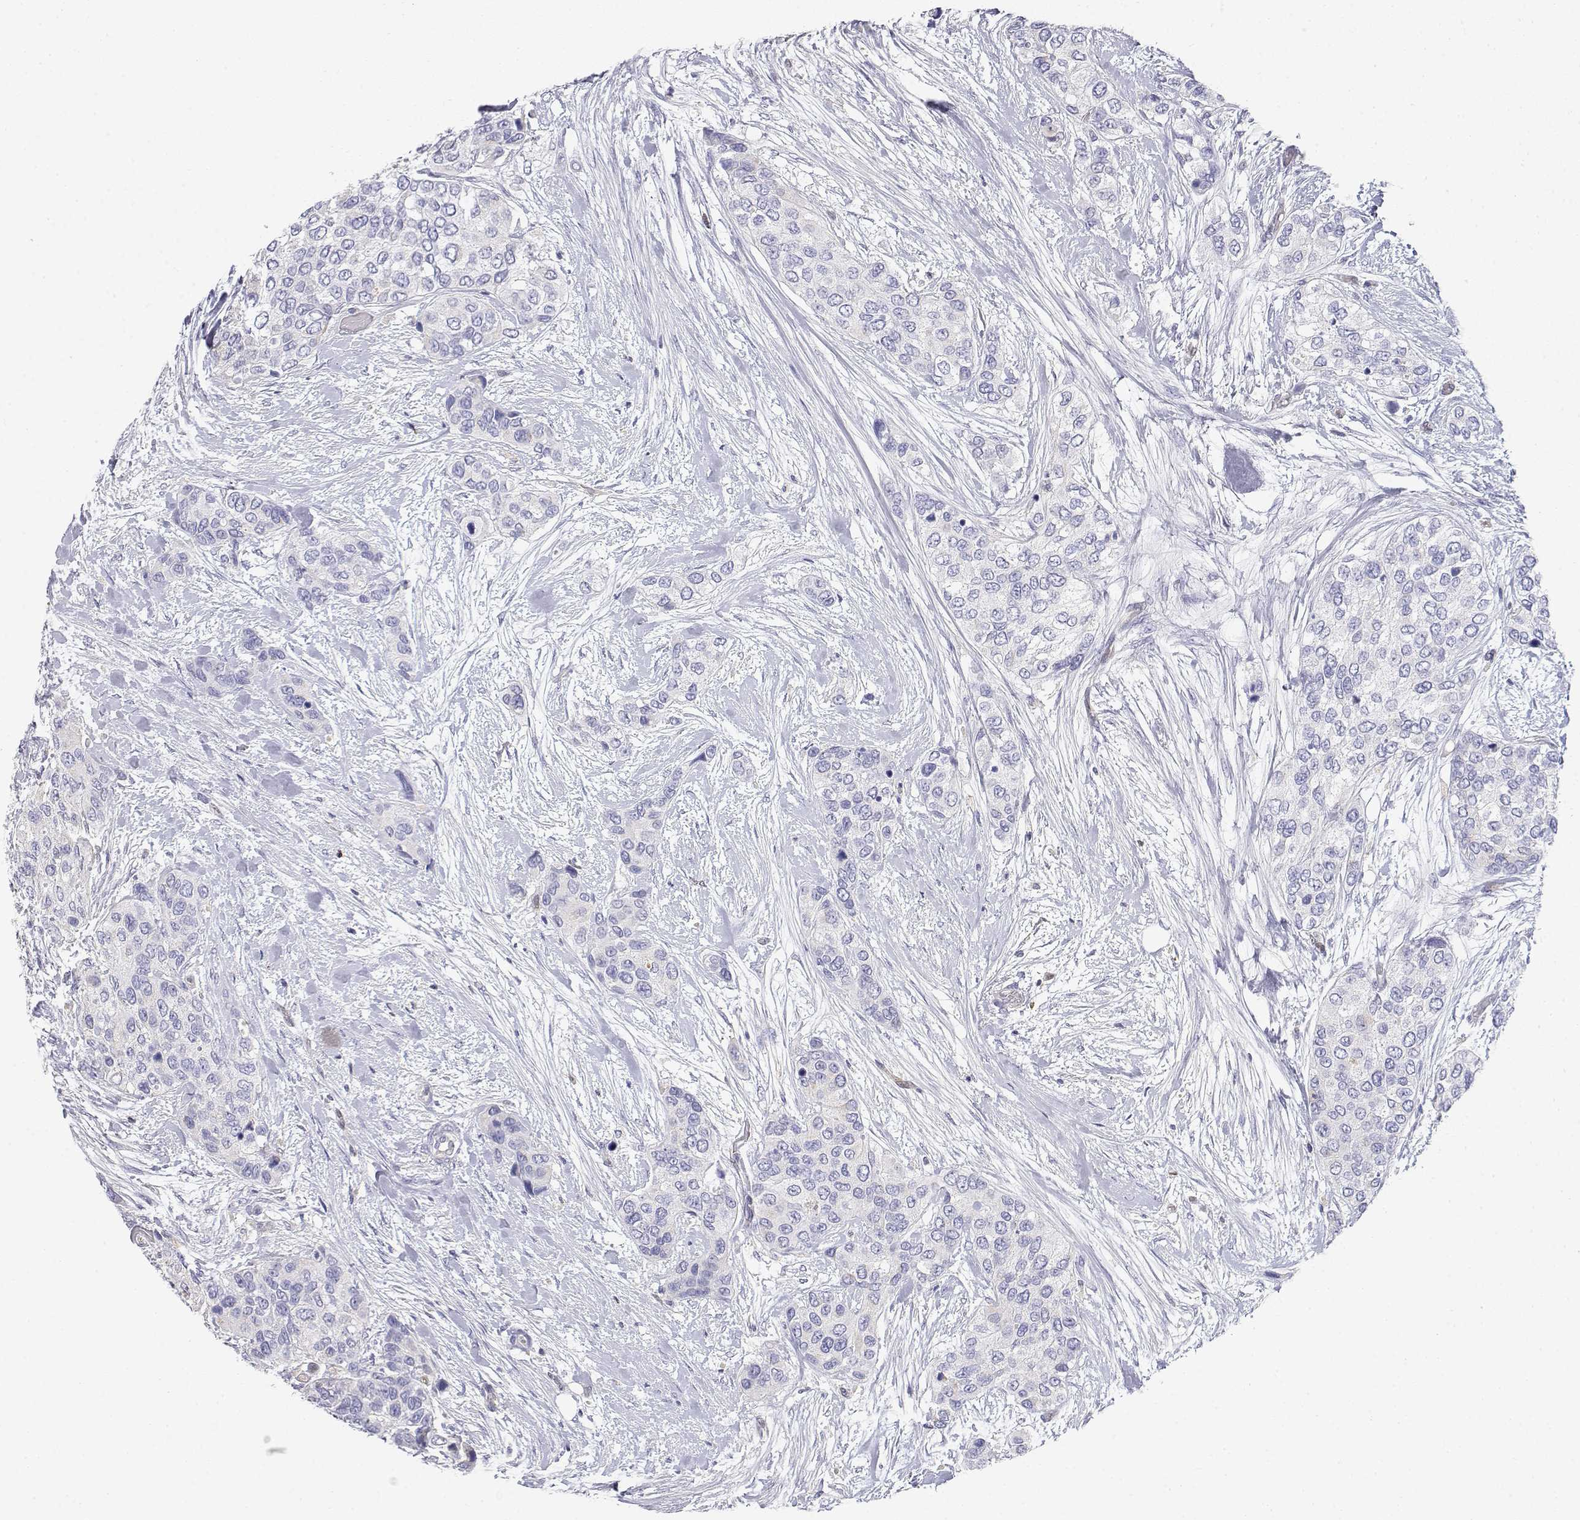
{"staining": {"intensity": "negative", "quantity": "none", "location": "none"}, "tissue": "urothelial cancer", "cell_type": "Tumor cells", "image_type": "cancer", "snomed": [{"axis": "morphology", "description": "Urothelial carcinoma, High grade"}, {"axis": "topography", "description": "Urinary bladder"}], "caption": "Photomicrograph shows no significant protein expression in tumor cells of high-grade urothelial carcinoma.", "gene": "ADA", "patient": {"sex": "male", "age": 77}}